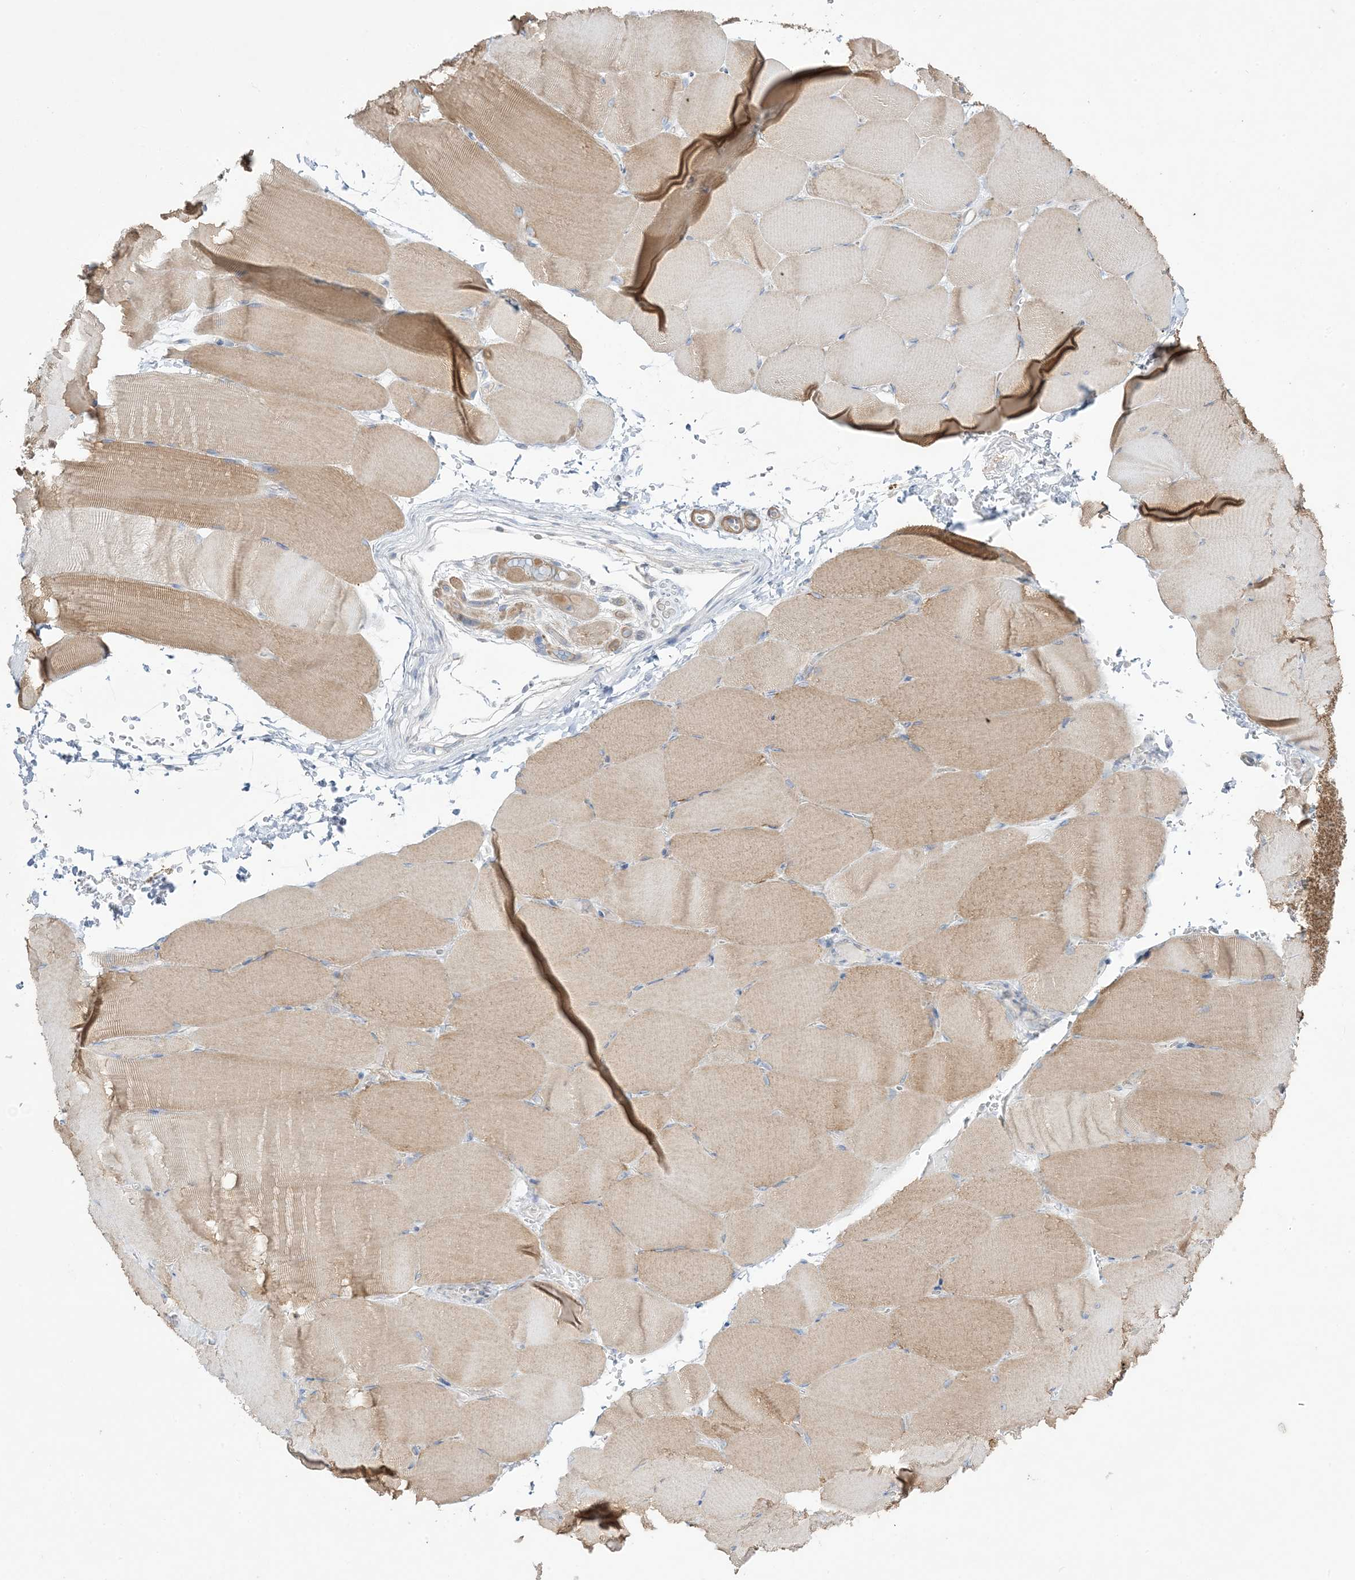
{"staining": {"intensity": "weak", "quantity": "25%-75%", "location": "cytoplasmic/membranous"}, "tissue": "skeletal muscle", "cell_type": "Myocytes", "image_type": "normal", "snomed": [{"axis": "morphology", "description": "Normal tissue, NOS"}, {"axis": "topography", "description": "Skeletal muscle"}, {"axis": "topography", "description": "Parathyroid gland"}], "caption": "Myocytes display weak cytoplasmic/membranous staining in about 25%-75% of cells in normal skeletal muscle. Nuclei are stained in blue.", "gene": "FAM184A", "patient": {"sex": "female", "age": 37}}